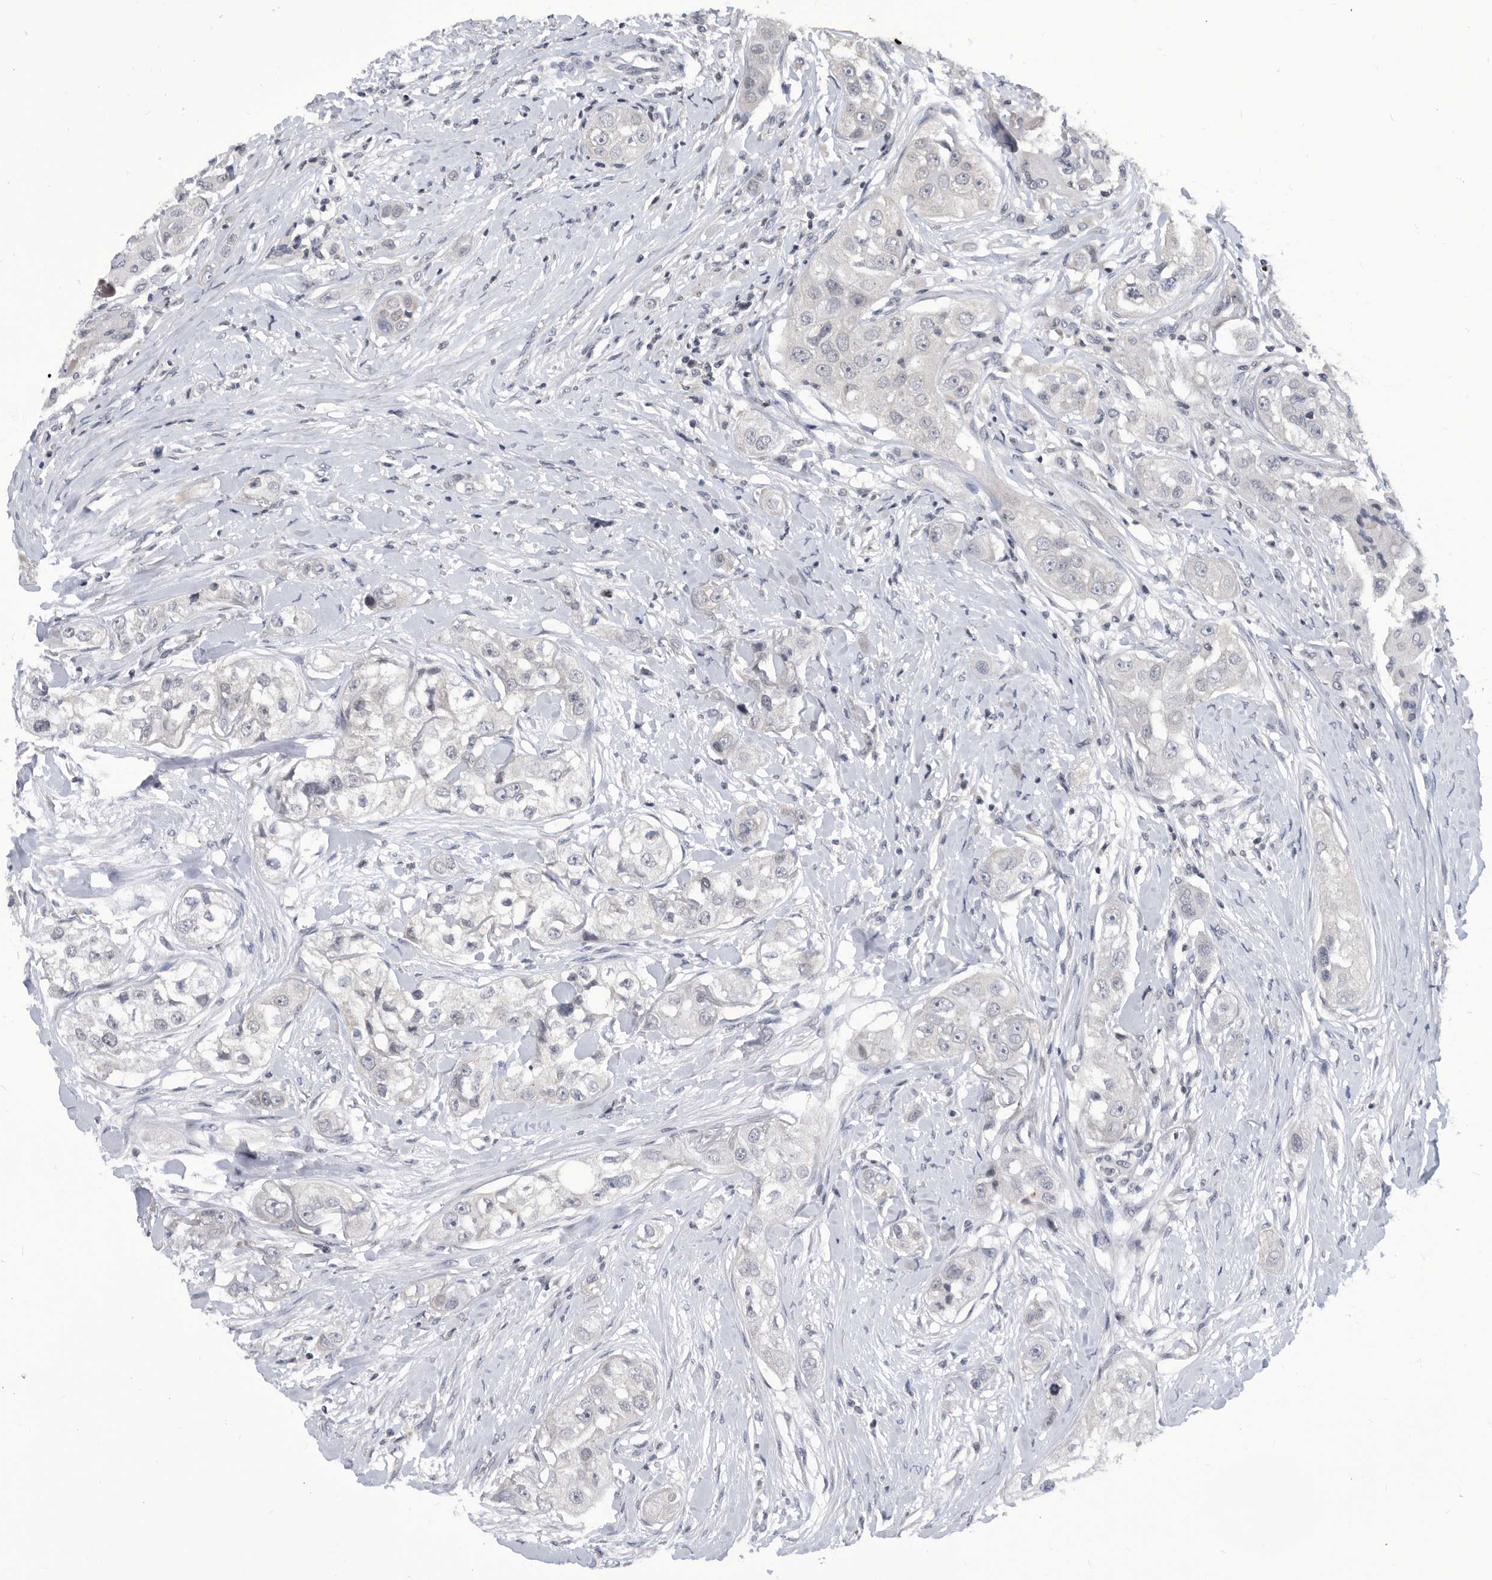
{"staining": {"intensity": "negative", "quantity": "none", "location": "none"}, "tissue": "head and neck cancer", "cell_type": "Tumor cells", "image_type": "cancer", "snomed": [{"axis": "morphology", "description": "Normal tissue, NOS"}, {"axis": "morphology", "description": "Squamous cell carcinoma, NOS"}, {"axis": "topography", "description": "Skeletal muscle"}, {"axis": "topography", "description": "Head-Neck"}], "caption": "Tumor cells are negative for brown protein staining in head and neck squamous cell carcinoma. (Stains: DAB (3,3'-diaminobenzidine) immunohistochemistry with hematoxylin counter stain, Microscopy: brightfield microscopy at high magnification).", "gene": "TSTD1", "patient": {"sex": "male", "age": 51}}